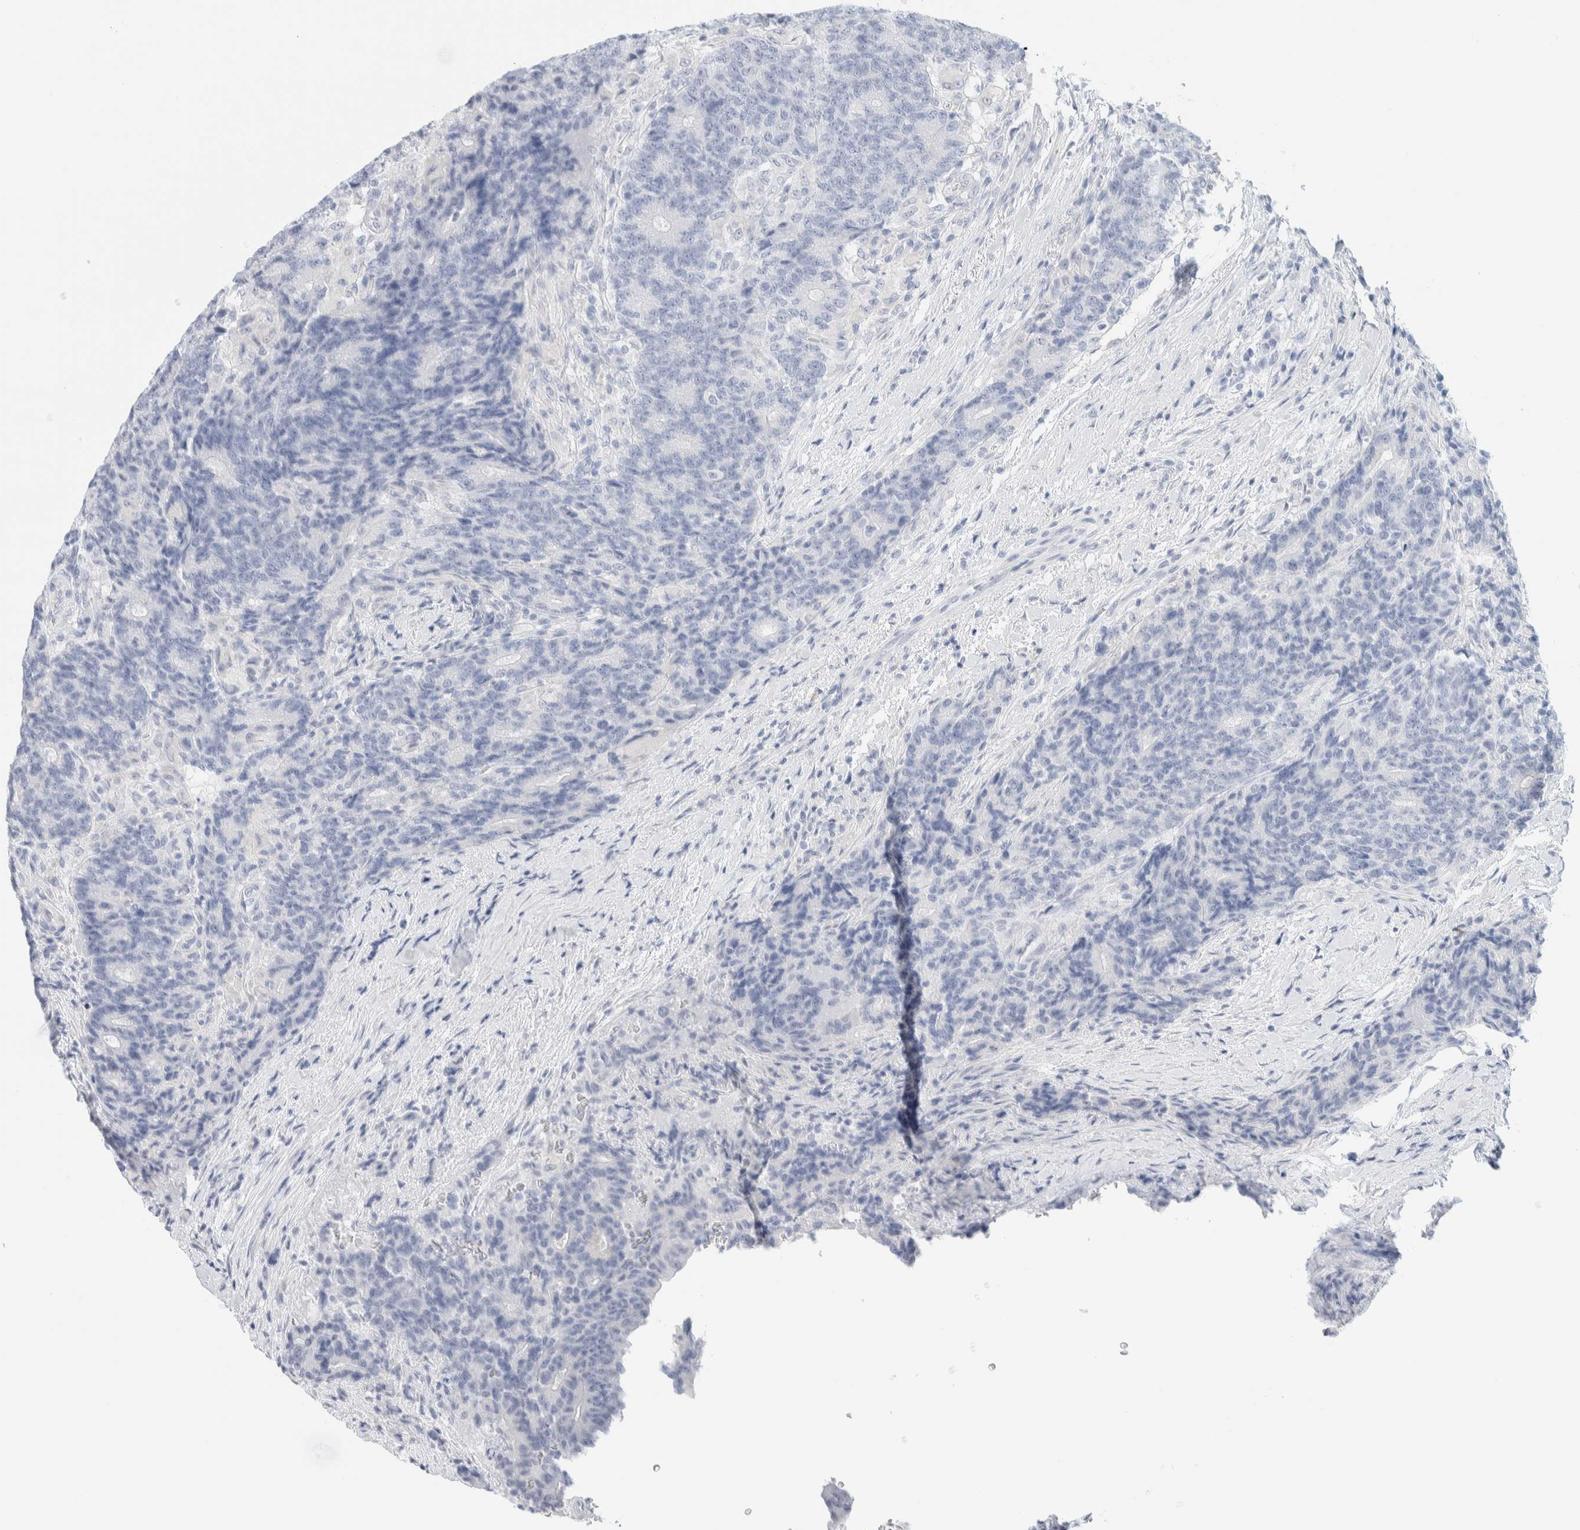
{"staining": {"intensity": "negative", "quantity": "none", "location": "none"}, "tissue": "colorectal cancer", "cell_type": "Tumor cells", "image_type": "cancer", "snomed": [{"axis": "morphology", "description": "Normal tissue, NOS"}, {"axis": "morphology", "description": "Adenocarcinoma, NOS"}, {"axis": "topography", "description": "Colon"}], "caption": "There is no significant staining in tumor cells of colorectal cancer.", "gene": "ATCAY", "patient": {"sex": "female", "age": 75}}